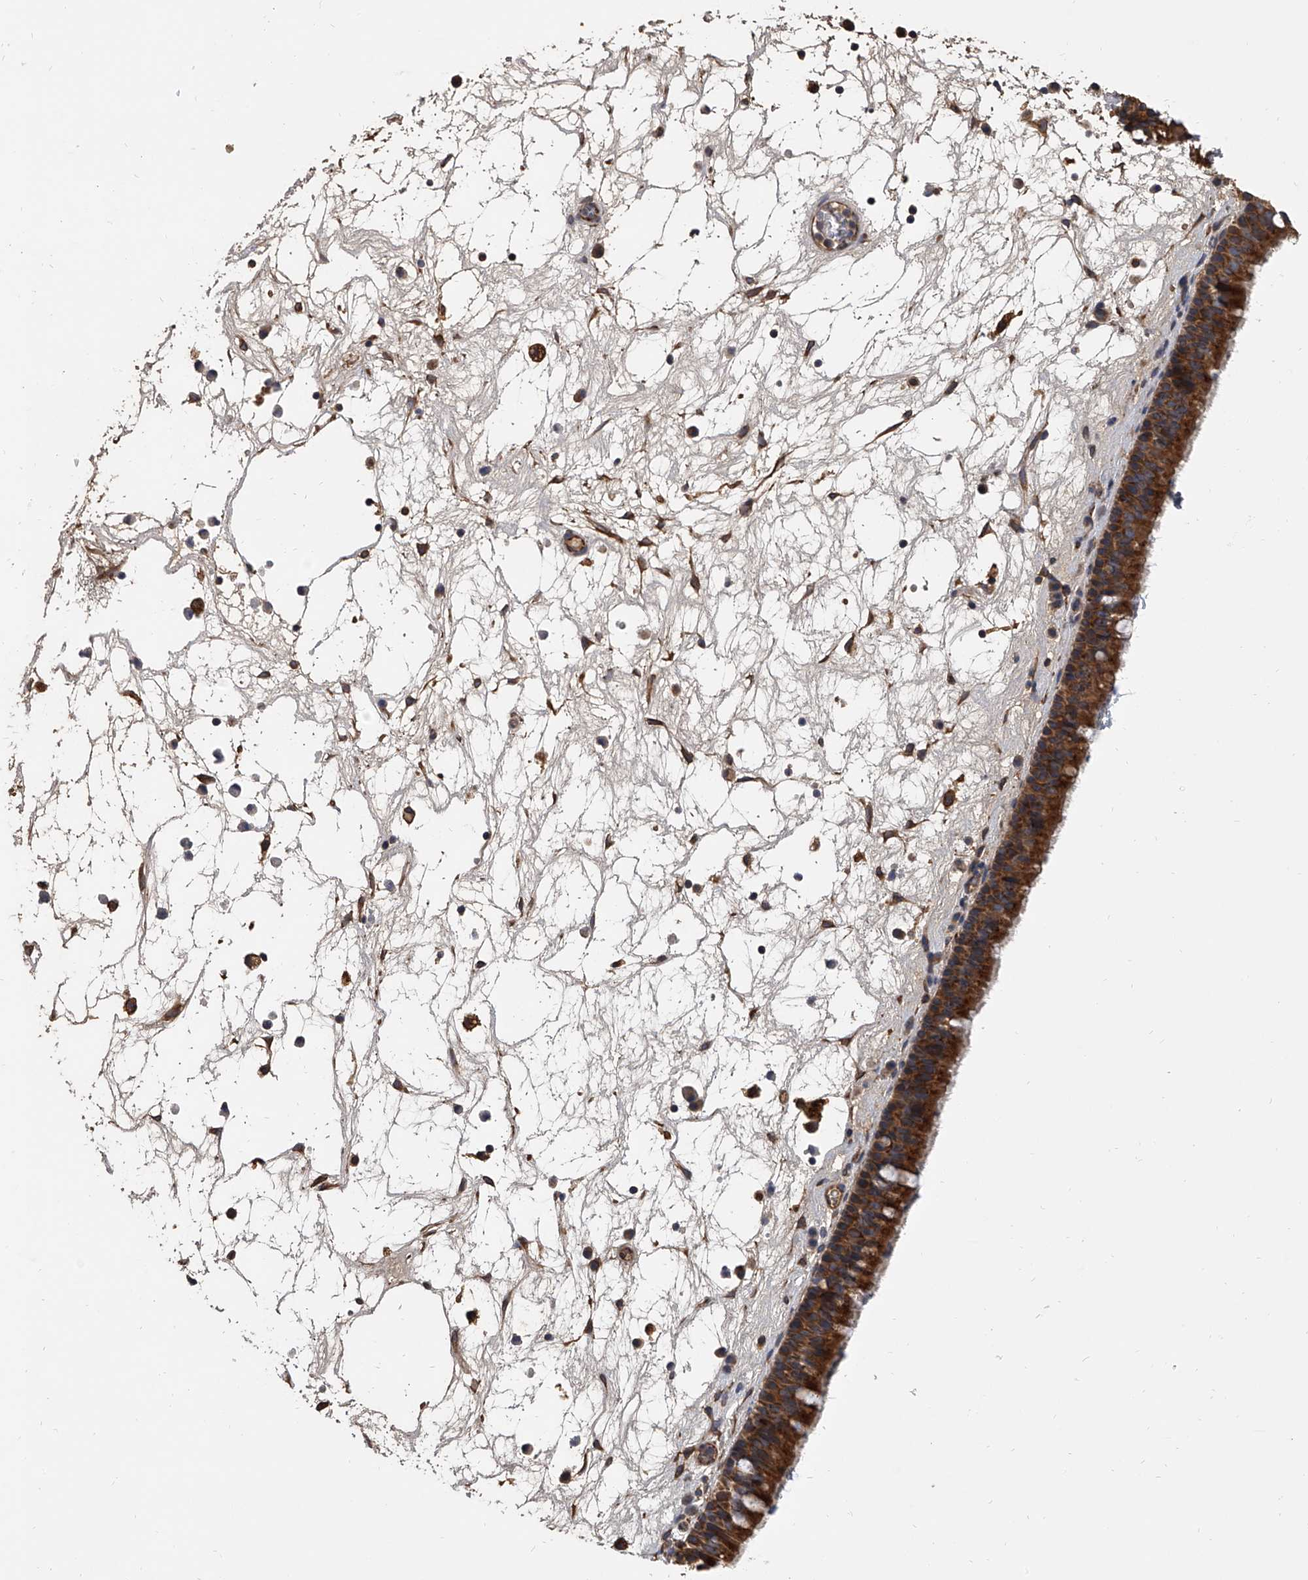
{"staining": {"intensity": "moderate", "quantity": ">75%", "location": "cytoplasmic/membranous"}, "tissue": "nasopharynx", "cell_type": "Respiratory epithelial cells", "image_type": "normal", "snomed": [{"axis": "morphology", "description": "Normal tissue, NOS"}, {"axis": "morphology", "description": "Inflammation, NOS"}, {"axis": "morphology", "description": "Malignant melanoma, Metastatic site"}, {"axis": "topography", "description": "Nasopharynx"}], "caption": "Nasopharynx stained with a brown dye shows moderate cytoplasmic/membranous positive positivity in approximately >75% of respiratory epithelial cells.", "gene": "EXOC4", "patient": {"sex": "male", "age": 70}}